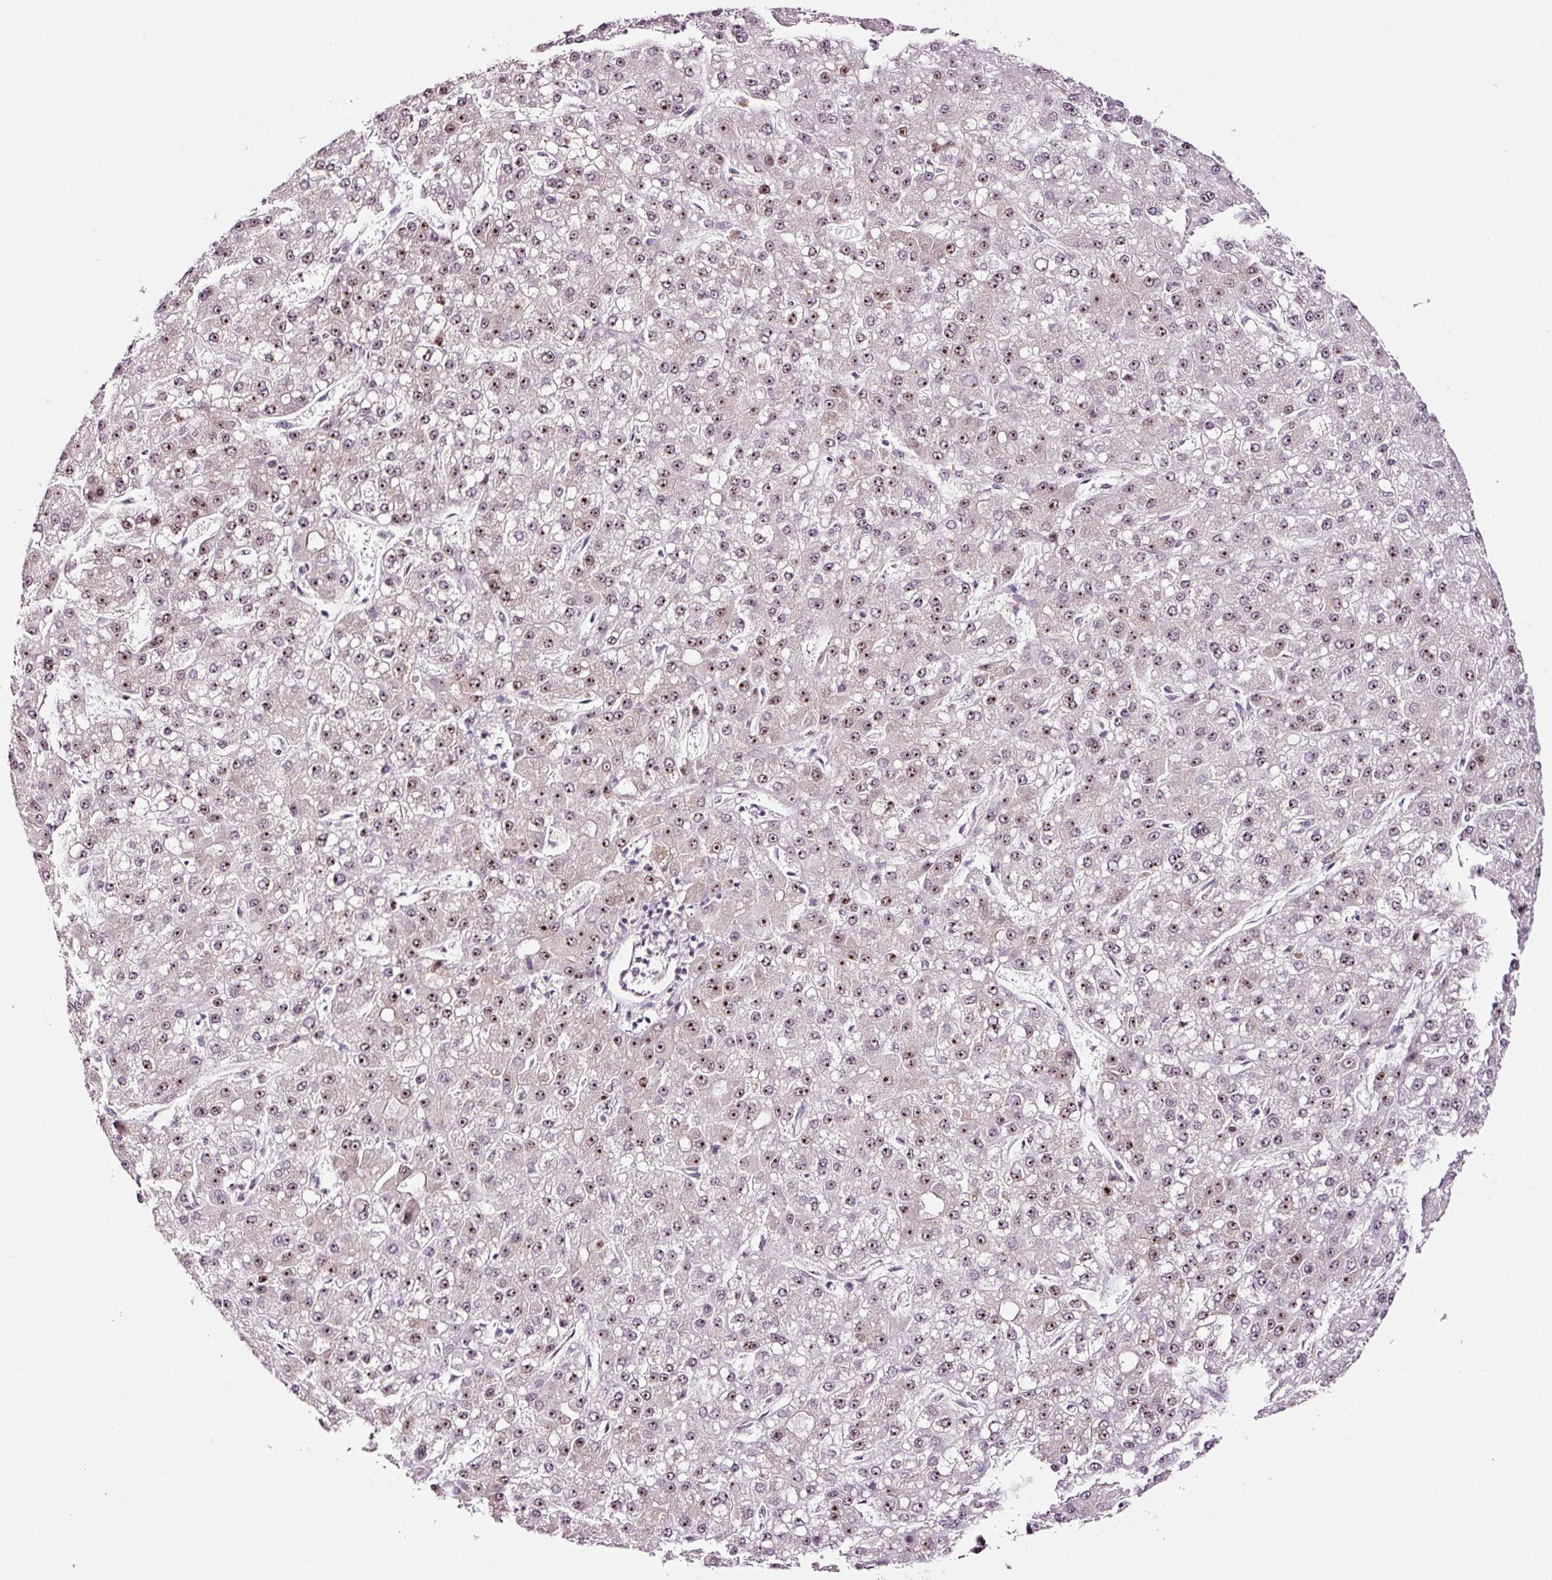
{"staining": {"intensity": "moderate", "quantity": "25%-75%", "location": "nuclear"}, "tissue": "liver cancer", "cell_type": "Tumor cells", "image_type": "cancer", "snomed": [{"axis": "morphology", "description": "Carcinoma, Hepatocellular, NOS"}, {"axis": "topography", "description": "Liver"}], "caption": "A photomicrograph showing moderate nuclear staining in about 25%-75% of tumor cells in liver hepatocellular carcinoma, as visualized by brown immunohistochemical staining.", "gene": "GNL3", "patient": {"sex": "male", "age": 67}}